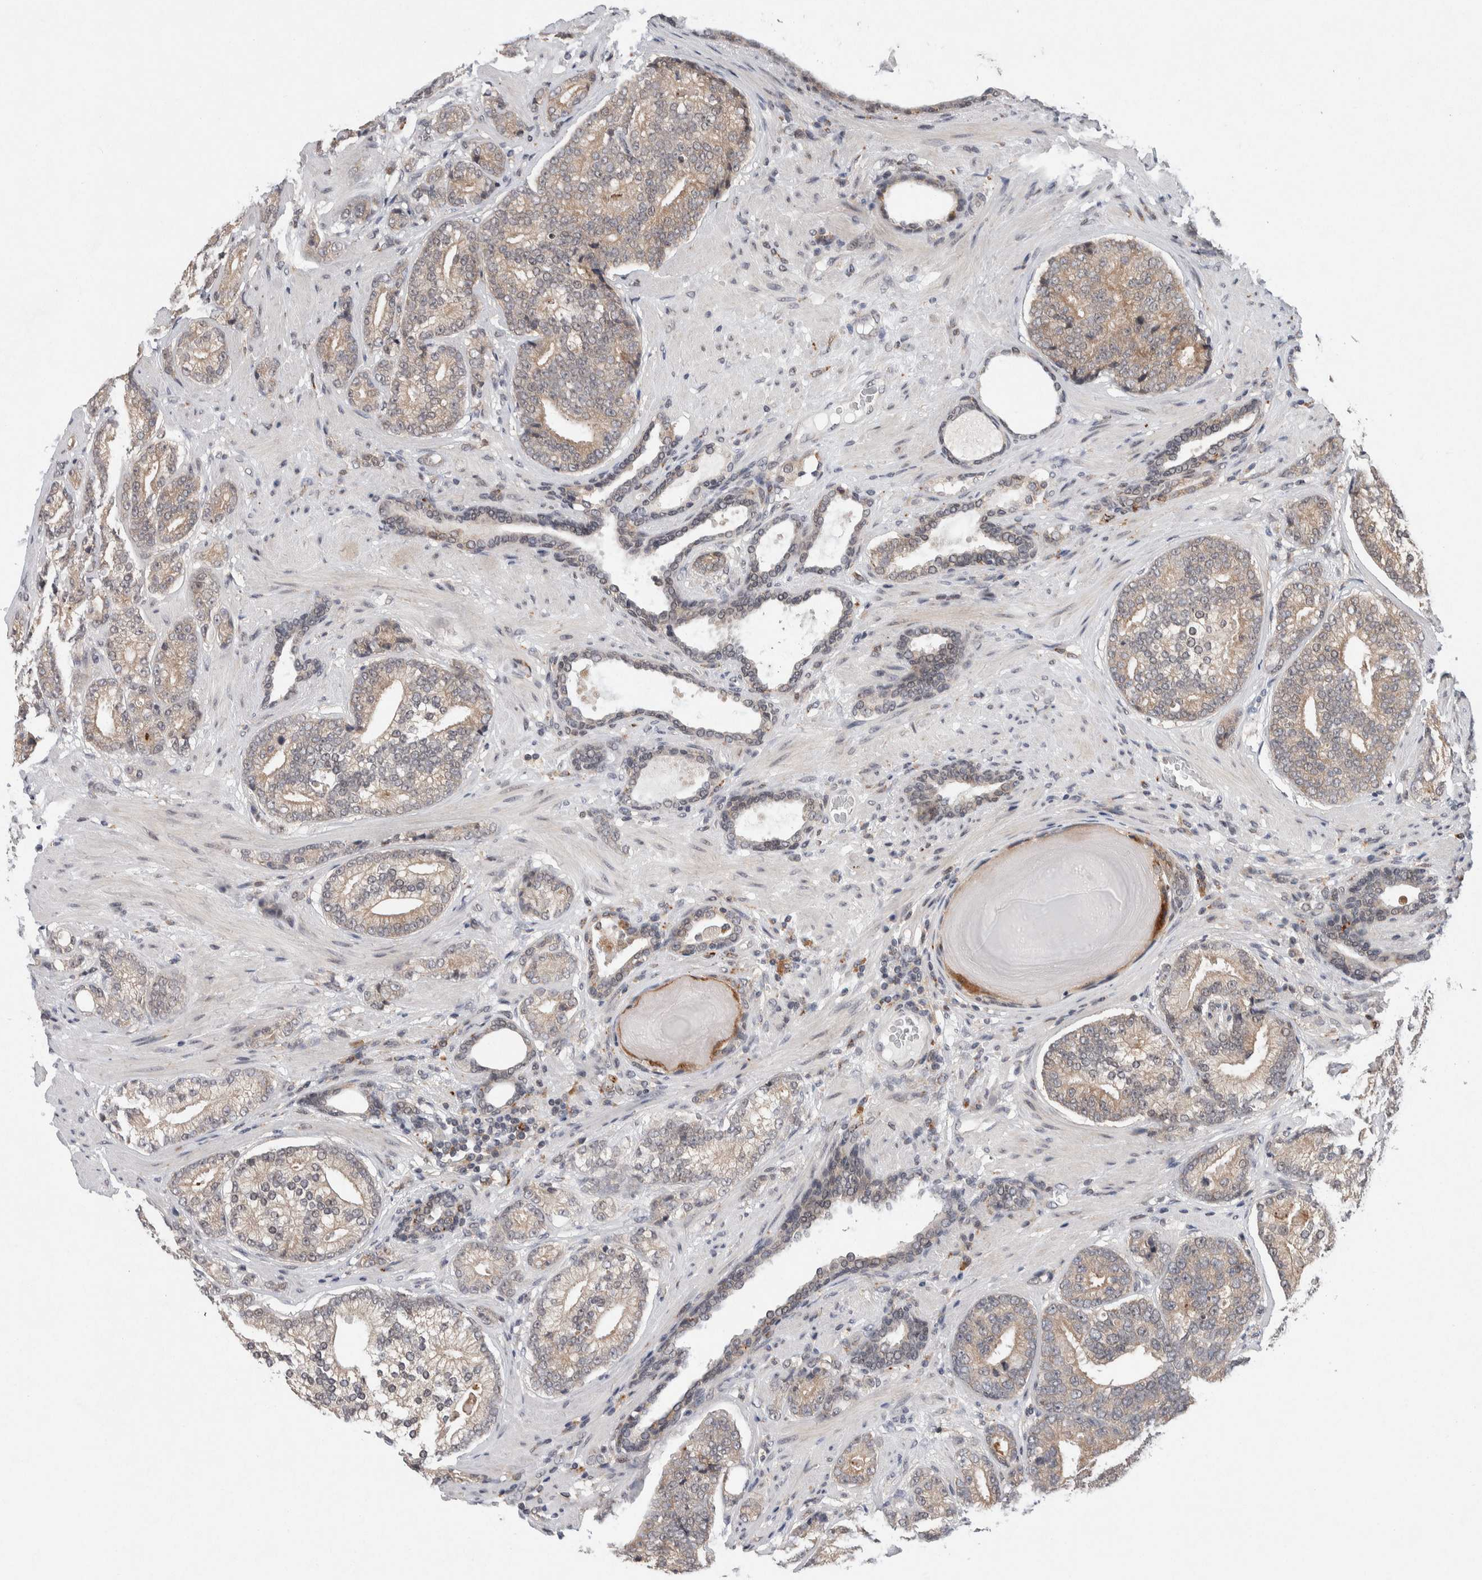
{"staining": {"intensity": "weak", "quantity": ">75%", "location": "cytoplasmic/membranous"}, "tissue": "prostate cancer", "cell_type": "Tumor cells", "image_type": "cancer", "snomed": [{"axis": "morphology", "description": "Adenocarcinoma, High grade"}, {"axis": "topography", "description": "Prostate"}], "caption": "A high-resolution photomicrograph shows immunohistochemistry staining of prostate cancer (adenocarcinoma (high-grade)), which displays weak cytoplasmic/membranous staining in approximately >75% of tumor cells.", "gene": "KCNK1", "patient": {"sex": "male", "age": 61}}